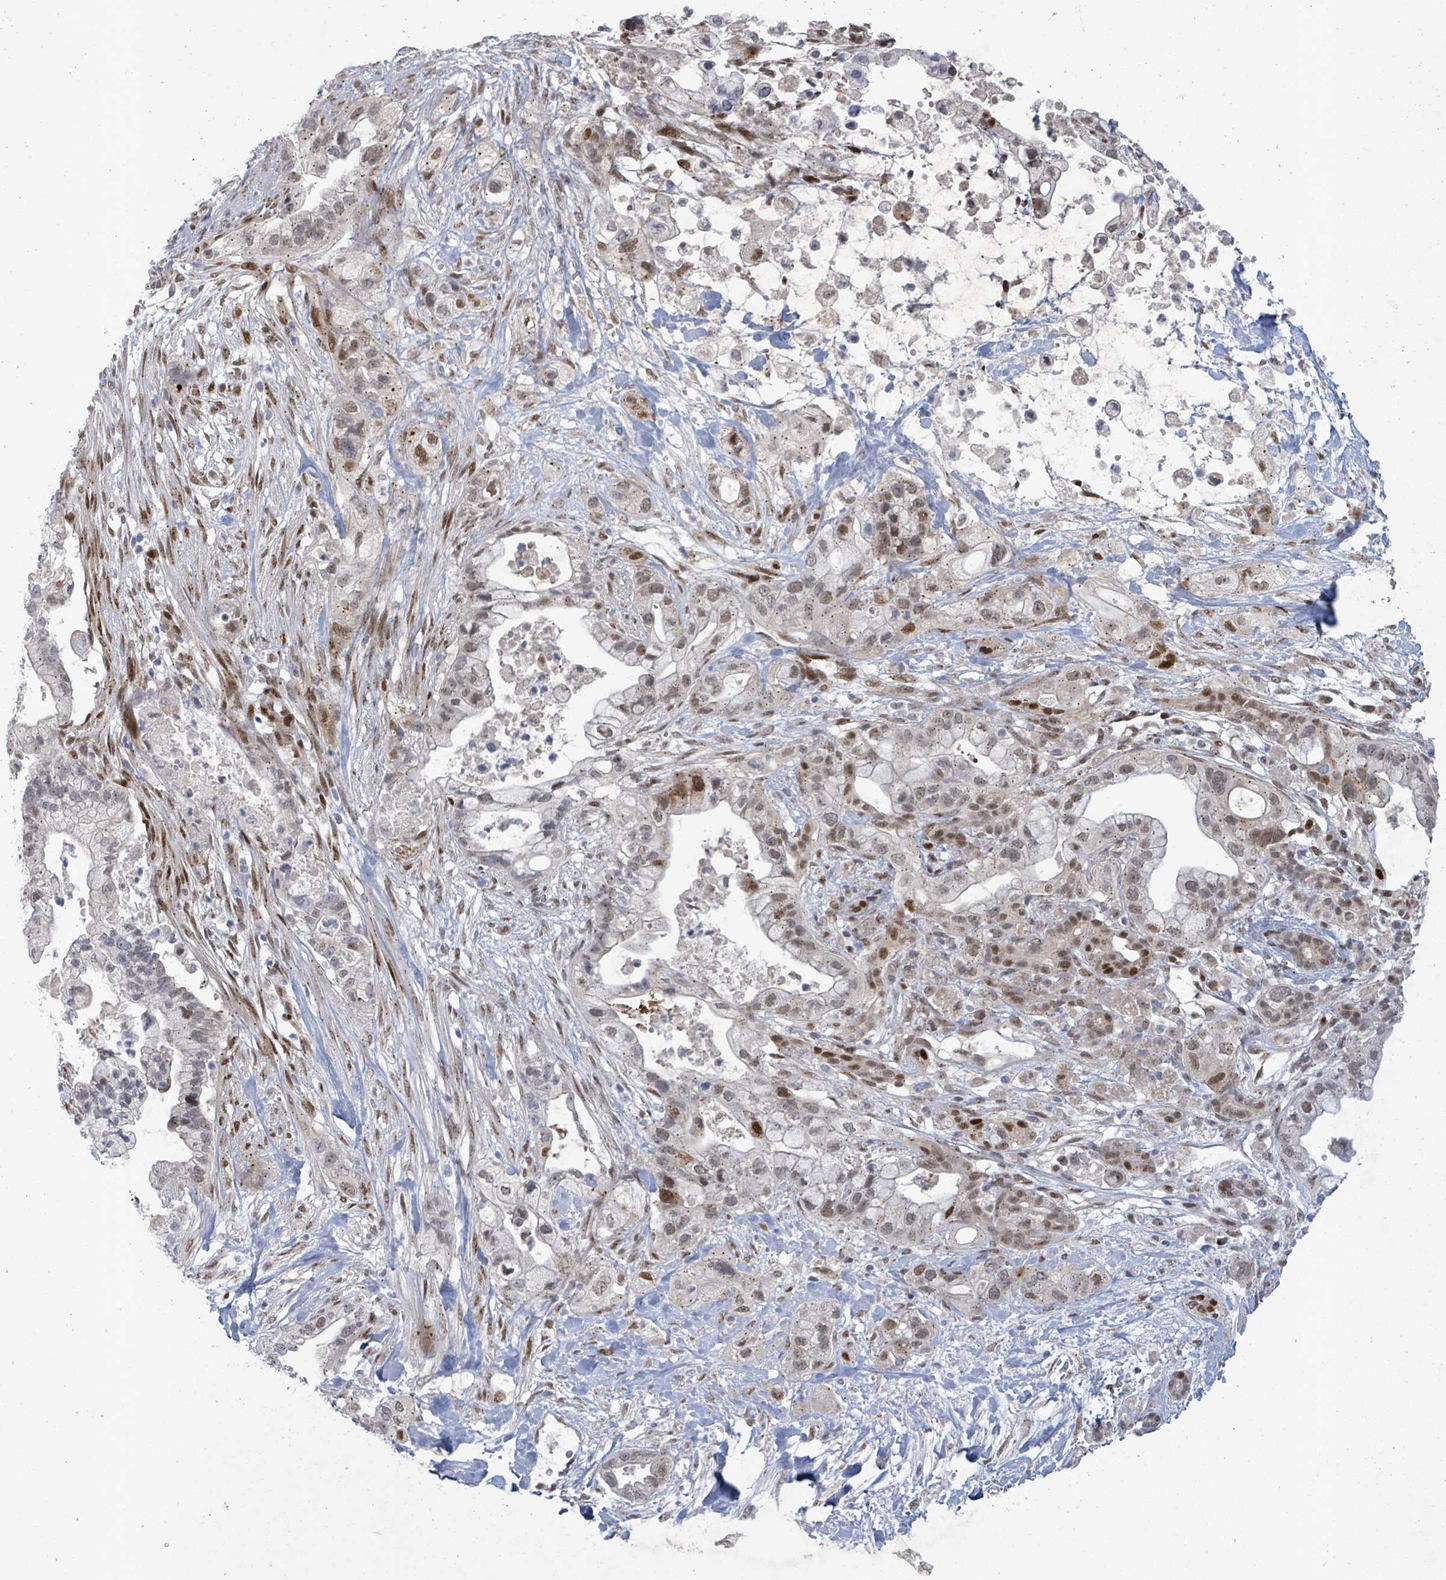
{"staining": {"intensity": "moderate", "quantity": "<25%", "location": "nuclear"}, "tissue": "pancreatic cancer", "cell_type": "Tumor cells", "image_type": "cancer", "snomed": [{"axis": "morphology", "description": "Adenocarcinoma, NOS"}, {"axis": "topography", "description": "Pancreas"}], "caption": "Approximately <25% of tumor cells in pancreatic adenocarcinoma show moderate nuclear protein positivity as visualized by brown immunohistochemical staining.", "gene": "TUSC1", "patient": {"sex": "male", "age": 44}}